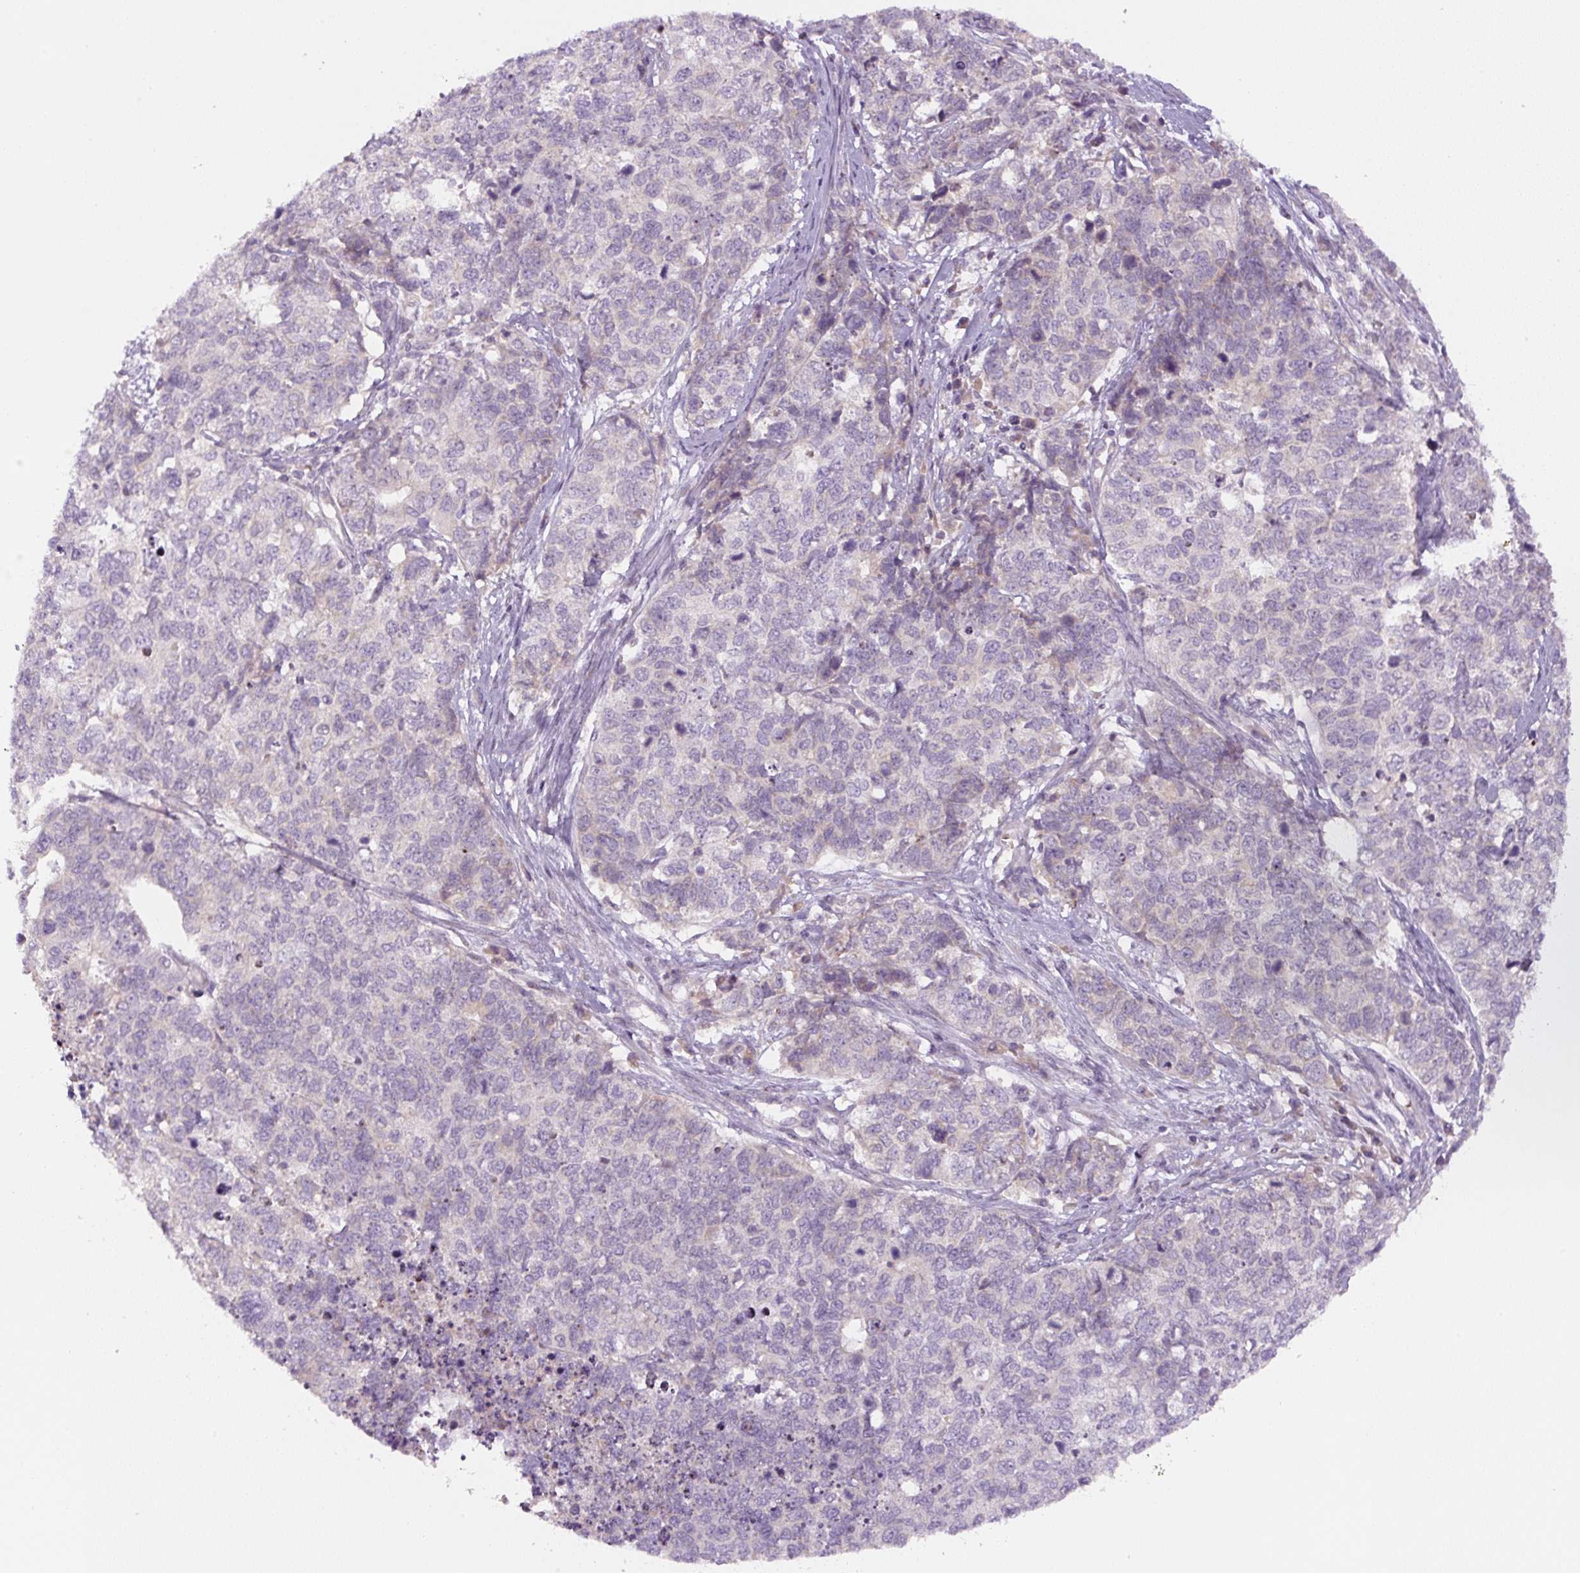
{"staining": {"intensity": "negative", "quantity": "none", "location": "none"}, "tissue": "cervical cancer", "cell_type": "Tumor cells", "image_type": "cancer", "snomed": [{"axis": "morphology", "description": "Squamous cell carcinoma, NOS"}, {"axis": "topography", "description": "Cervix"}], "caption": "DAB immunohistochemical staining of human cervical cancer demonstrates no significant expression in tumor cells. Nuclei are stained in blue.", "gene": "YIF1B", "patient": {"sex": "female", "age": 63}}